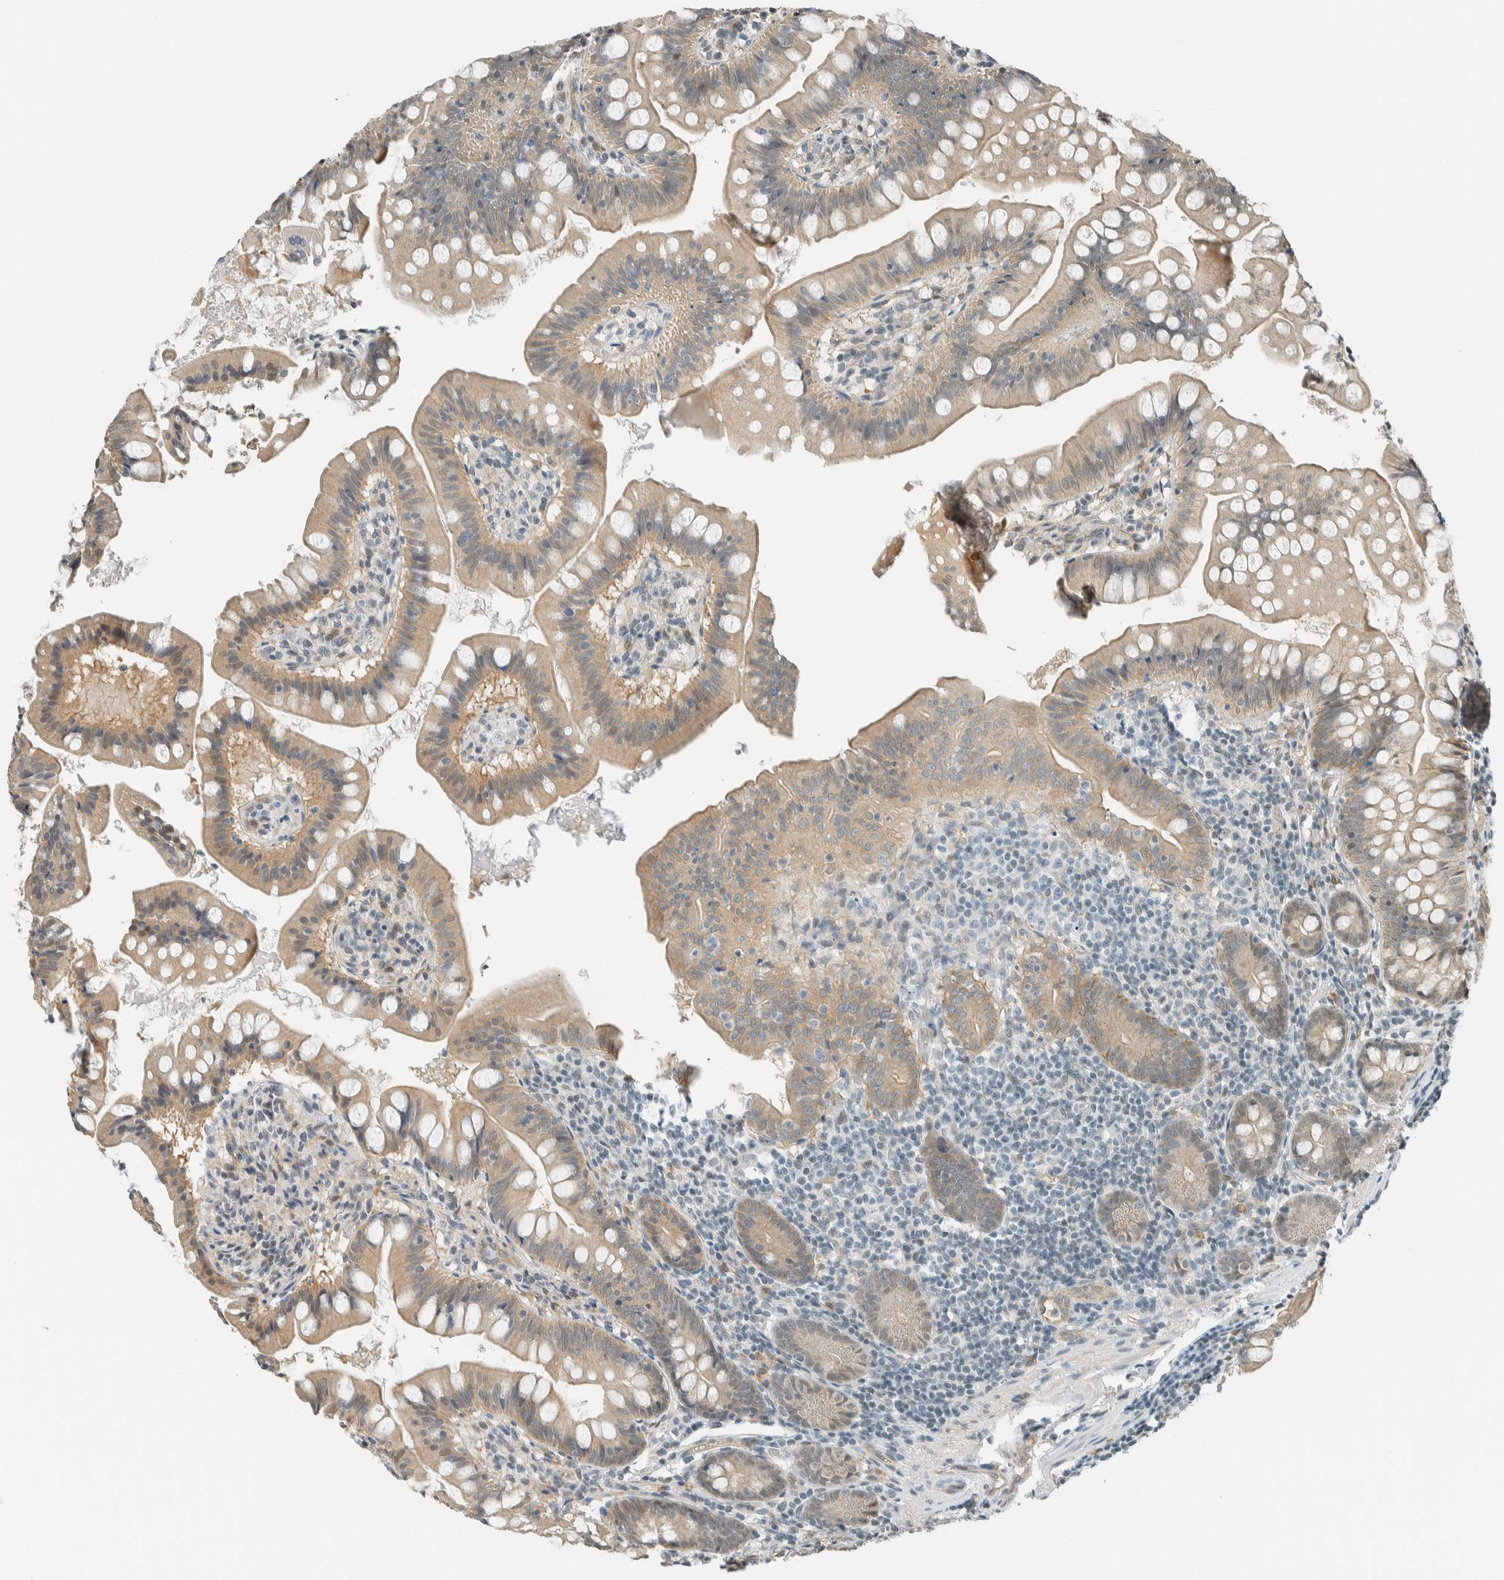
{"staining": {"intensity": "moderate", "quantity": "25%-75%", "location": "cytoplasmic/membranous"}, "tissue": "small intestine", "cell_type": "Glandular cells", "image_type": "normal", "snomed": [{"axis": "morphology", "description": "Normal tissue, NOS"}, {"axis": "topography", "description": "Small intestine"}], "caption": "High-power microscopy captured an immunohistochemistry micrograph of normal small intestine, revealing moderate cytoplasmic/membranous expression in approximately 25%-75% of glandular cells.", "gene": "NIBAN2", "patient": {"sex": "male", "age": 7}}